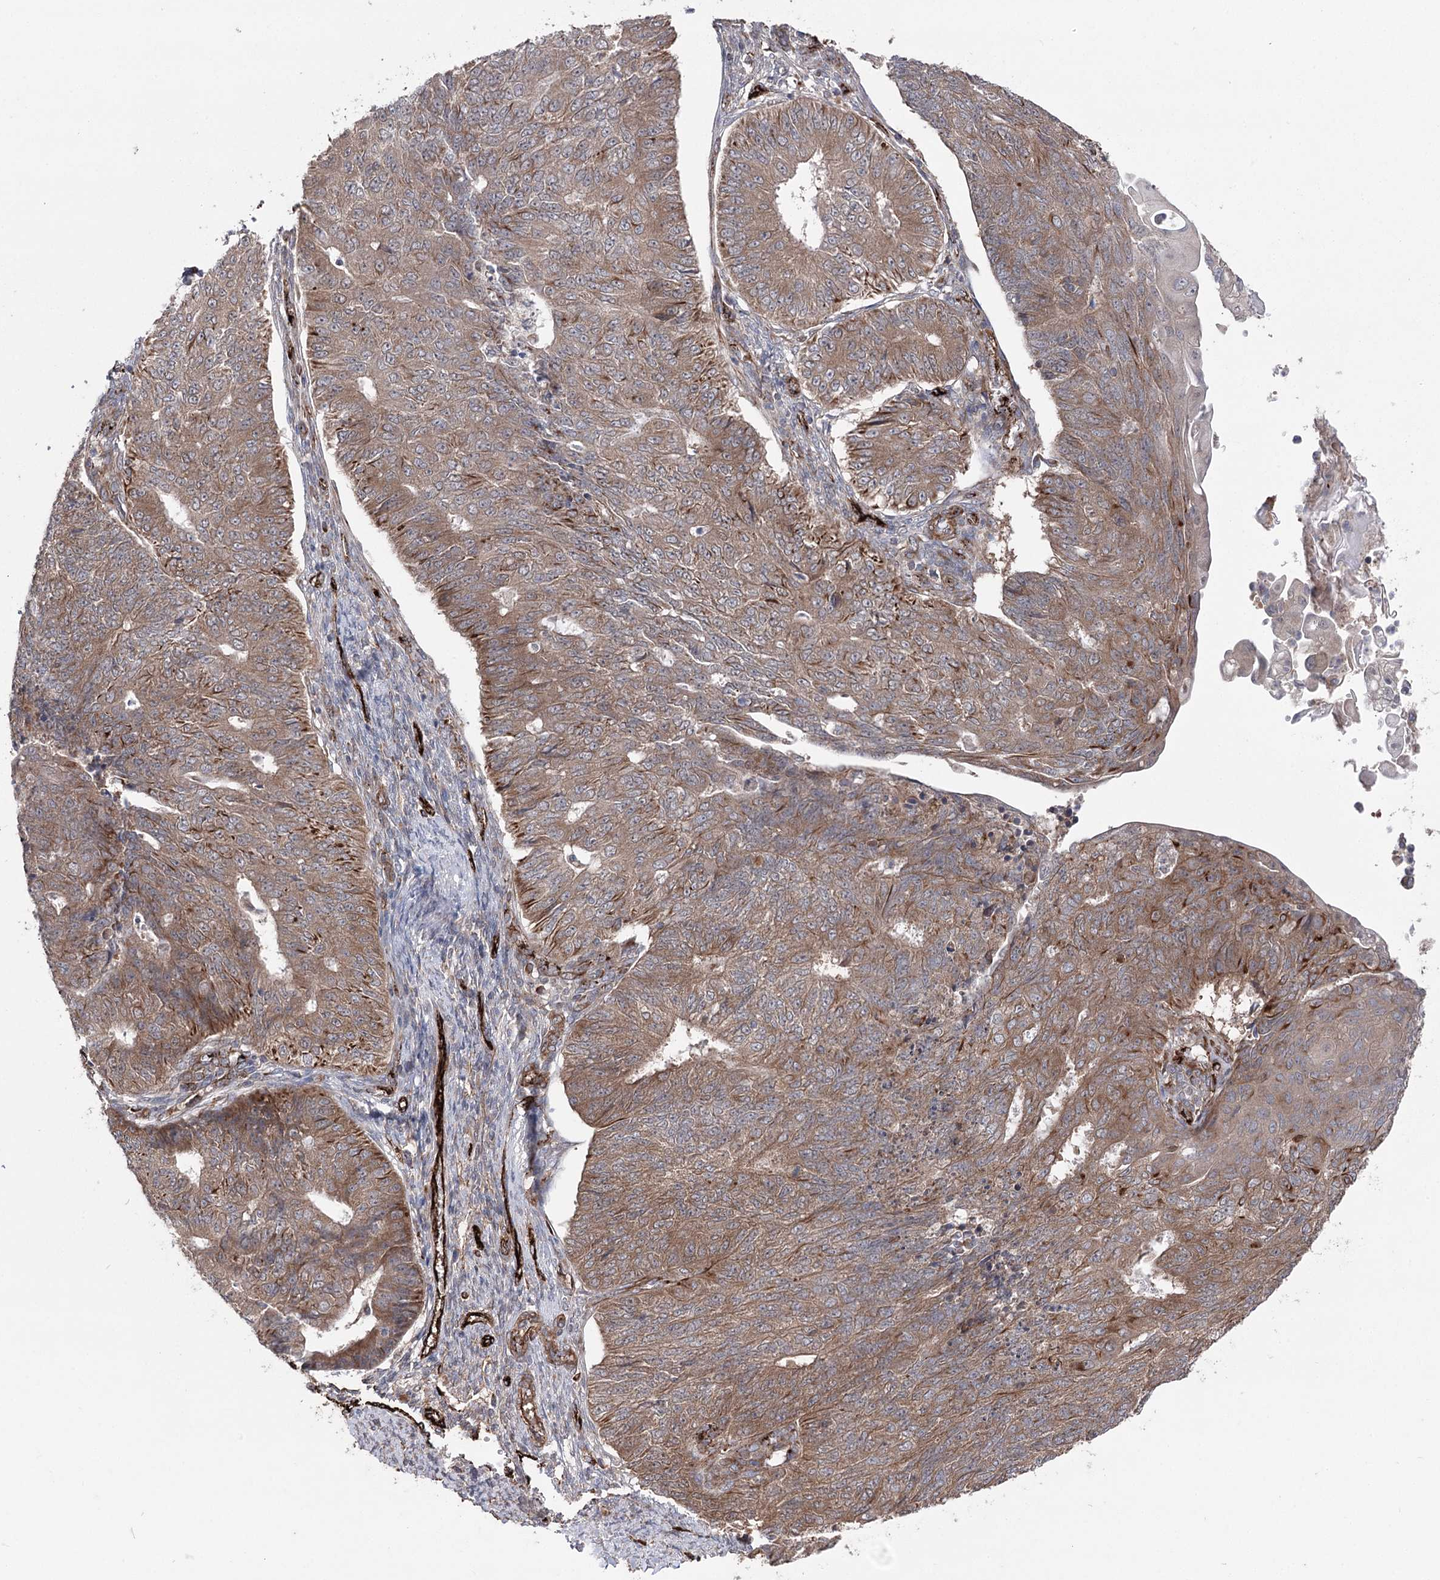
{"staining": {"intensity": "moderate", "quantity": ">75%", "location": "cytoplasmic/membranous"}, "tissue": "endometrial cancer", "cell_type": "Tumor cells", "image_type": "cancer", "snomed": [{"axis": "morphology", "description": "Adenocarcinoma, NOS"}, {"axis": "topography", "description": "Endometrium"}], "caption": "Immunohistochemistry (IHC) image of endometrial adenocarcinoma stained for a protein (brown), which reveals medium levels of moderate cytoplasmic/membranous expression in approximately >75% of tumor cells.", "gene": "MIB1", "patient": {"sex": "female", "age": 32}}